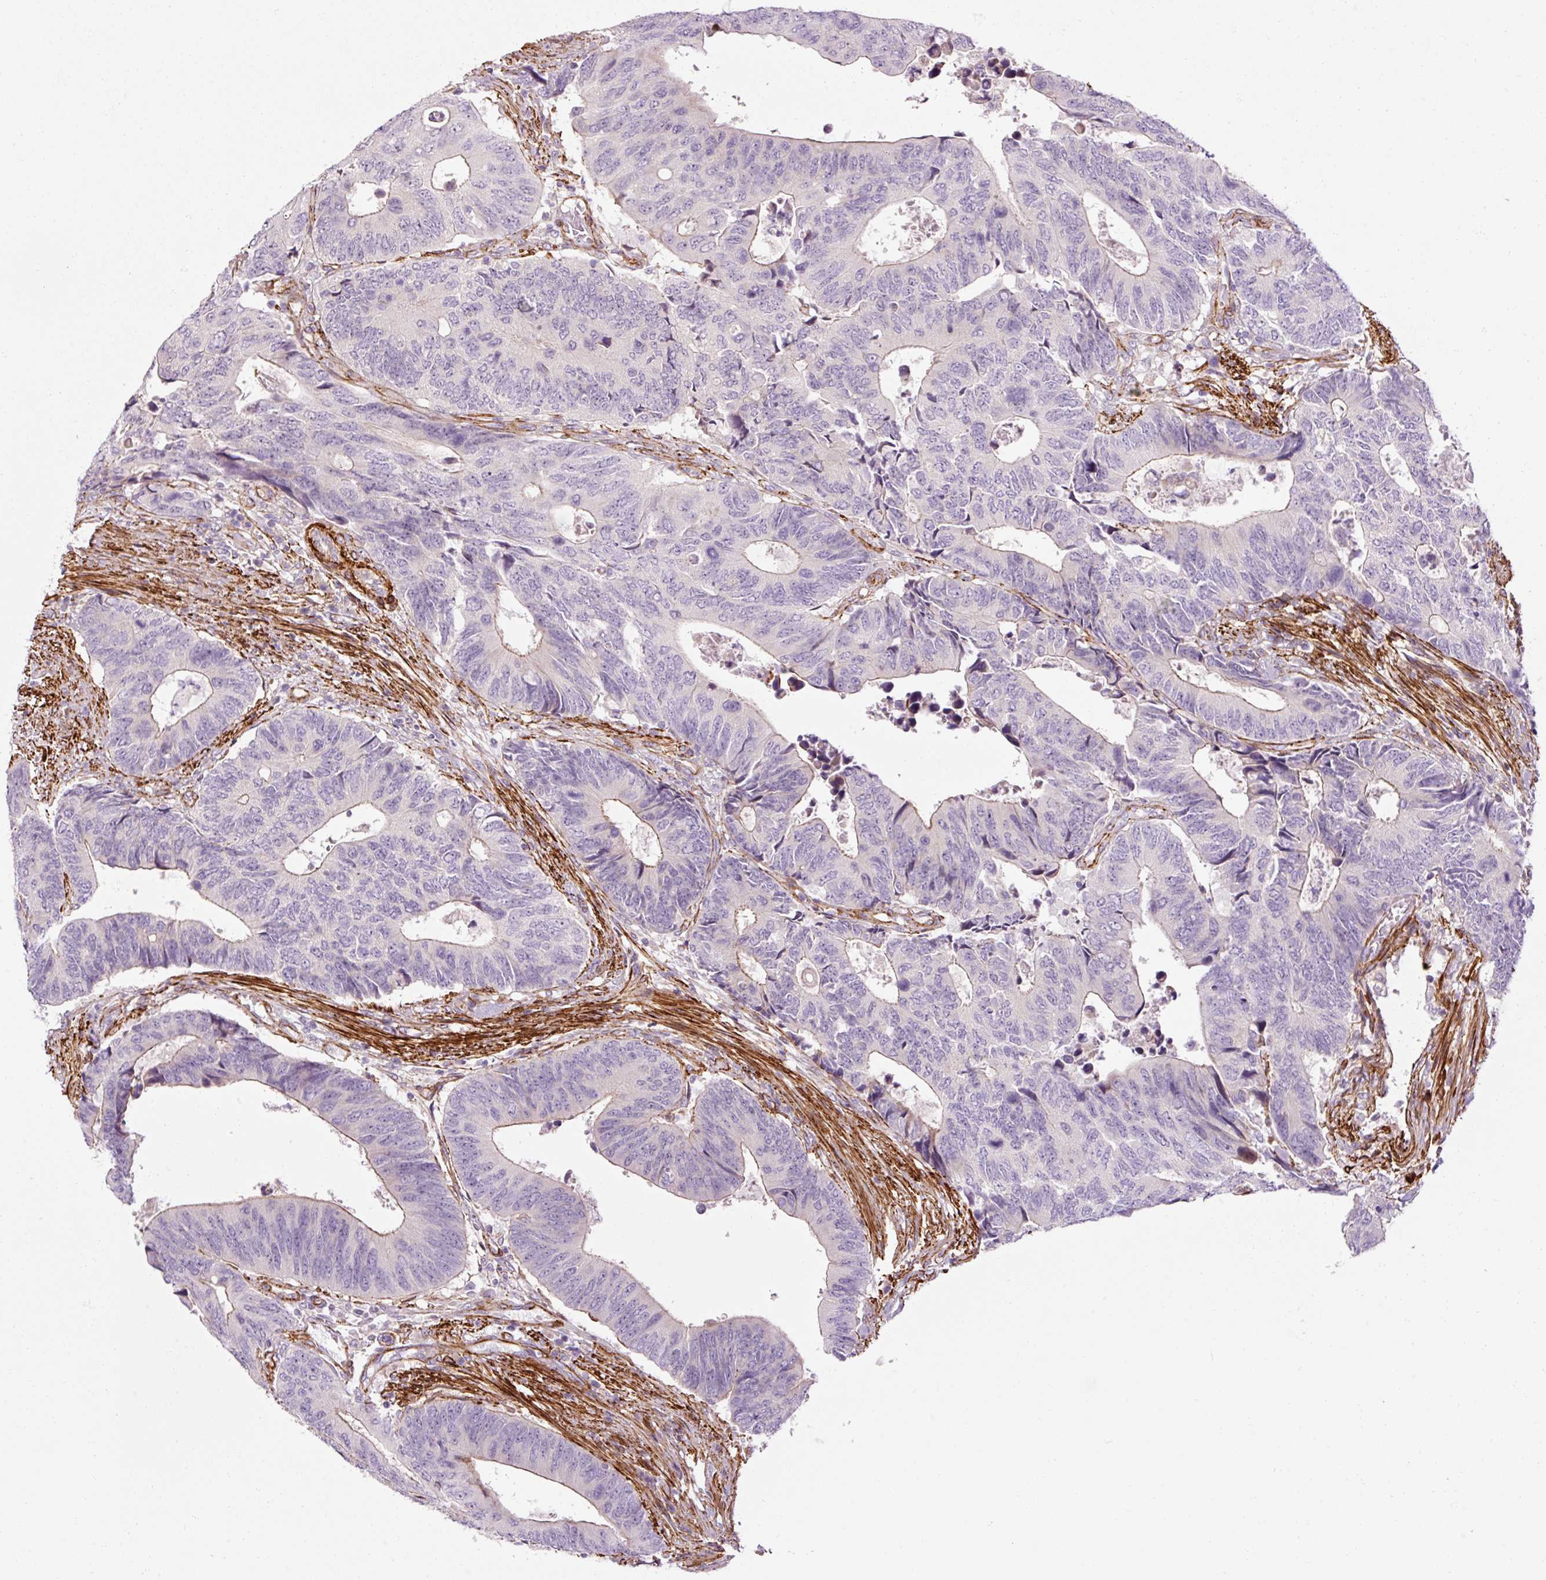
{"staining": {"intensity": "weak", "quantity": "<25%", "location": "cytoplasmic/membranous"}, "tissue": "colorectal cancer", "cell_type": "Tumor cells", "image_type": "cancer", "snomed": [{"axis": "morphology", "description": "Adenocarcinoma, NOS"}, {"axis": "topography", "description": "Colon"}], "caption": "A histopathology image of colorectal cancer (adenocarcinoma) stained for a protein exhibits no brown staining in tumor cells.", "gene": "ANKRD20A1", "patient": {"sex": "male", "age": 87}}